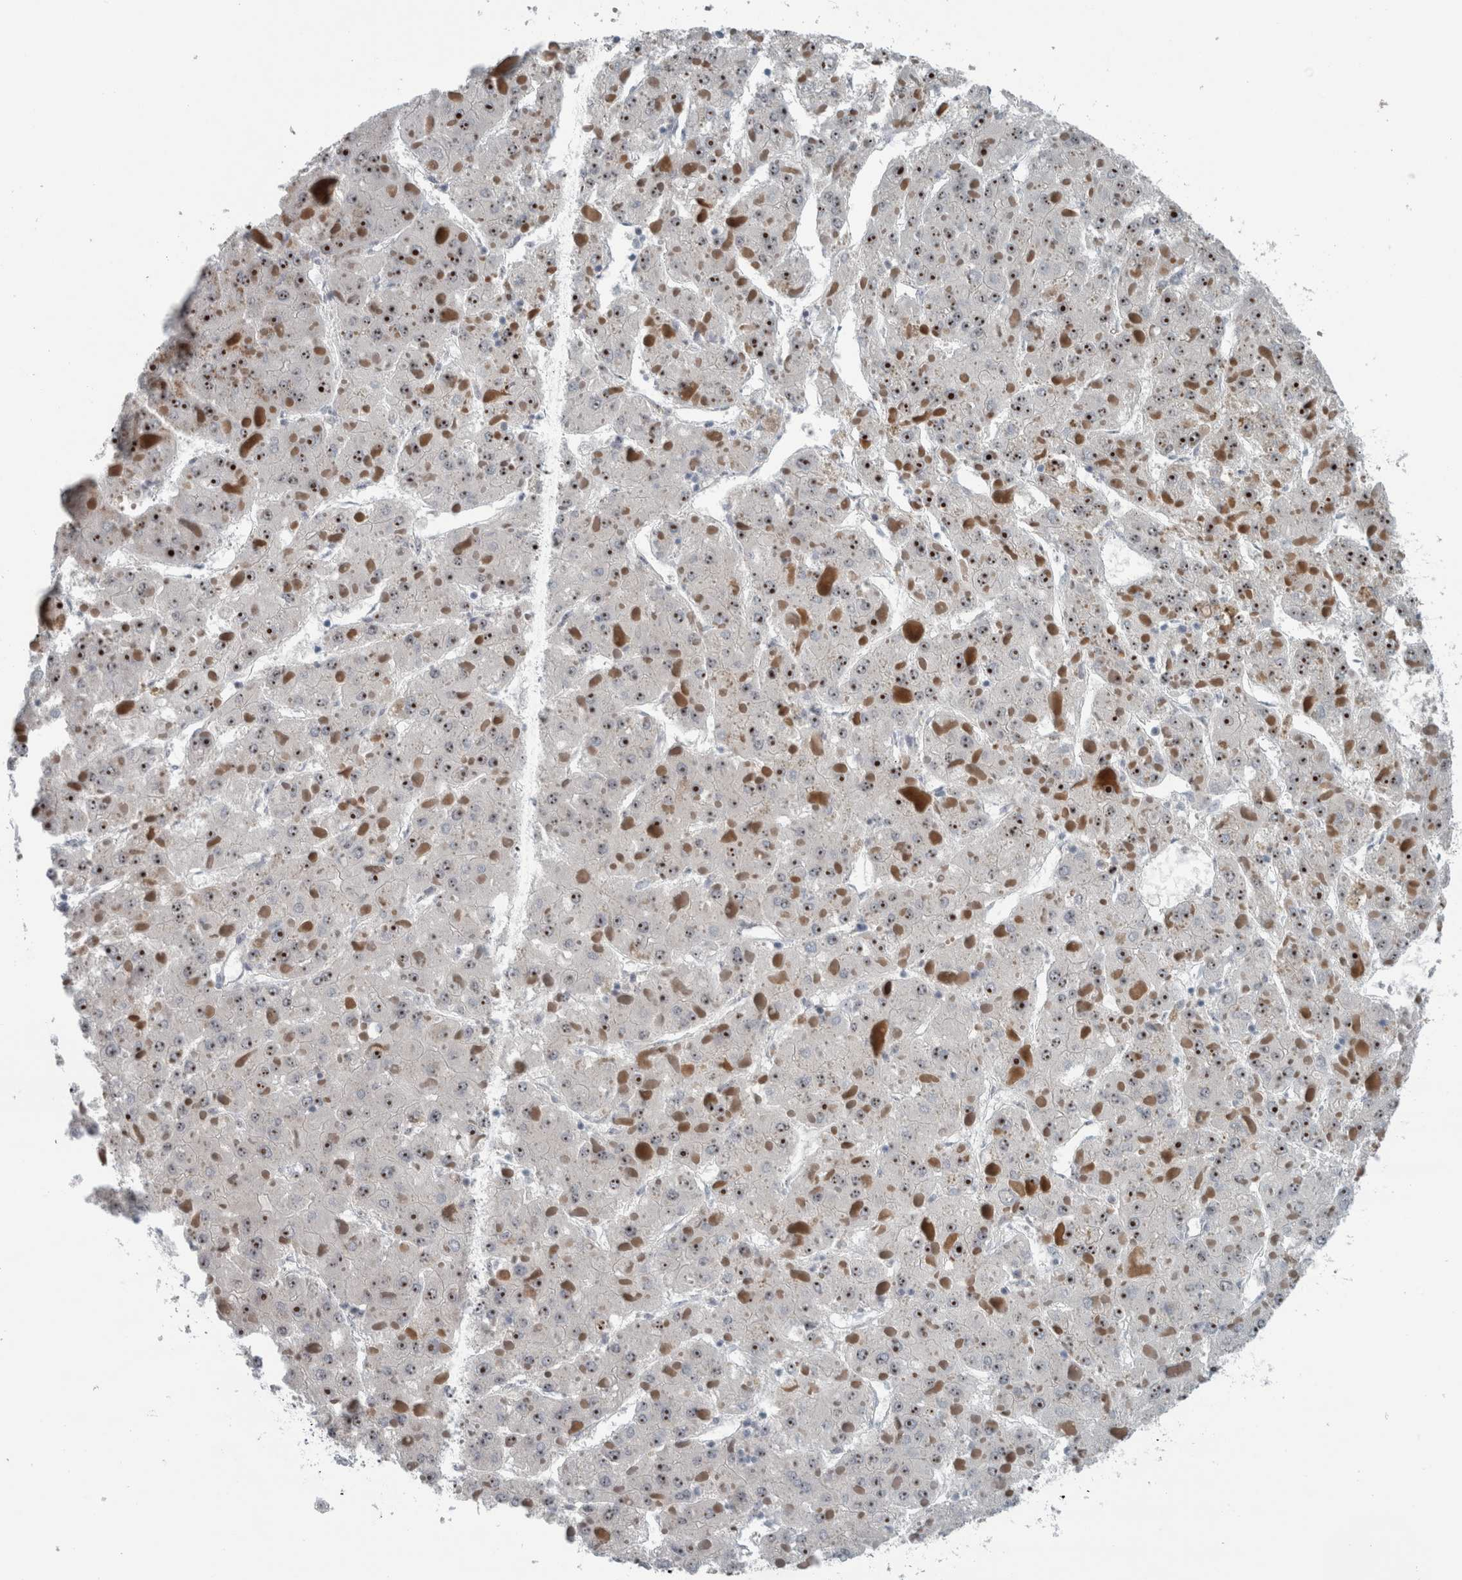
{"staining": {"intensity": "moderate", "quantity": ">75%", "location": "nuclear"}, "tissue": "liver cancer", "cell_type": "Tumor cells", "image_type": "cancer", "snomed": [{"axis": "morphology", "description": "Carcinoma, Hepatocellular, NOS"}, {"axis": "topography", "description": "Liver"}], "caption": "This histopathology image displays liver hepatocellular carcinoma stained with immunohistochemistry to label a protein in brown. The nuclear of tumor cells show moderate positivity for the protein. Nuclei are counter-stained blue.", "gene": "UTP6", "patient": {"sex": "female", "age": 73}}